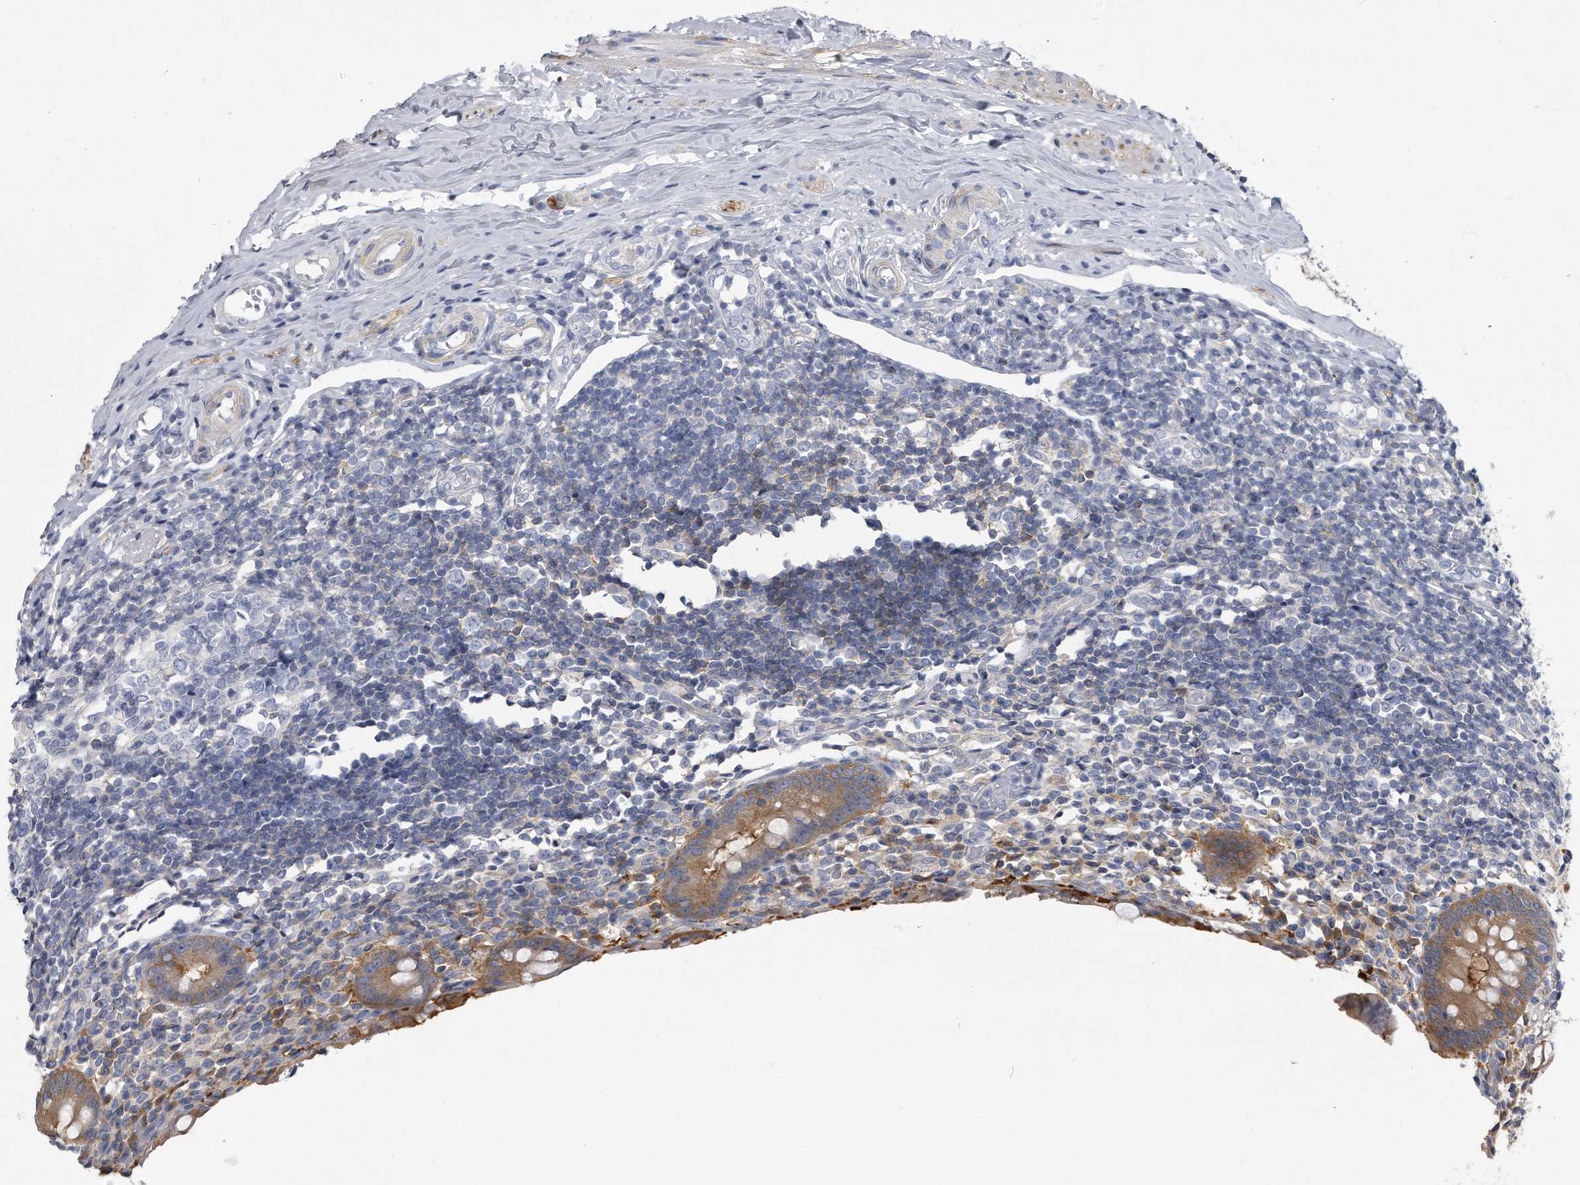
{"staining": {"intensity": "moderate", "quantity": "25%-75%", "location": "cytoplasmic/membranous"}, "tissue": "appendix", "cell_type": "Glandular cells", "image_type": "normal", "snomed": [{"axis": "morphology", "description": "Normal tissue, NOS"}, {"axis": "topography", "description": "Appendix"}], "caption": "An image of human appendix stained for a protein shows moderate cytoplasmic/membranous brown staining in glandular cells.", "gene": "PYGB", "patient": {"sex": "female", "age": 17}}